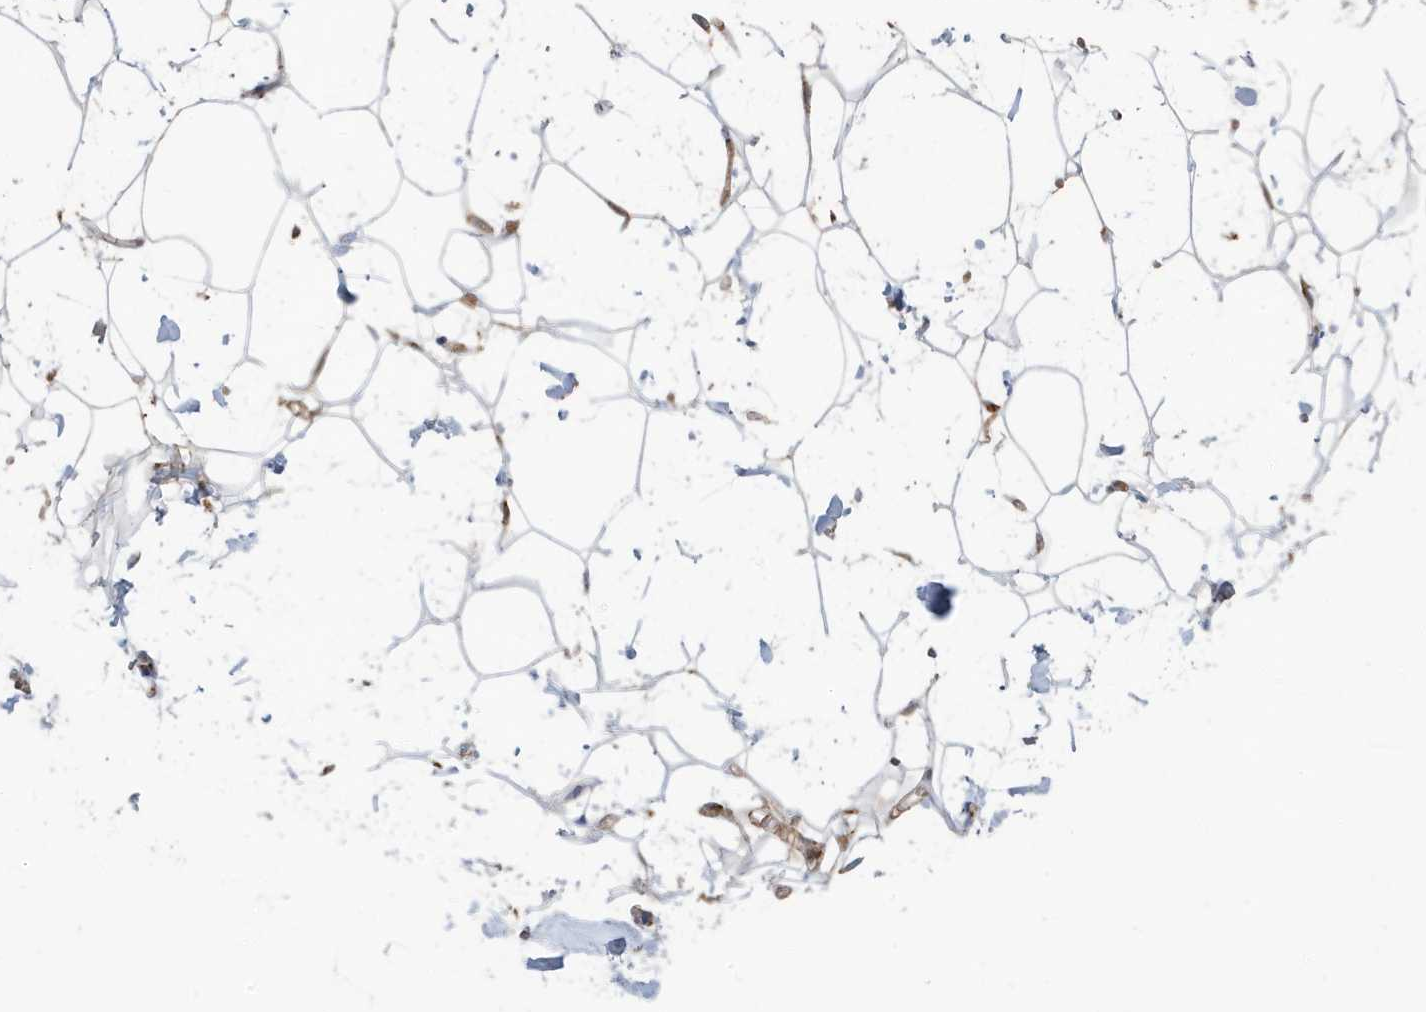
{"staining": {"intensity": "weak", "quantity": ">75%", "location": "cytoplasmic/membranous"}, "tissue": "adipose tissue", "cell_type": "Adipocytes", "image_type": "normal", "snomed": [{"axis": "morphology", "description": "Normal tissue, NOS"}, {"axis": "topography", "description": "Breast"}], "caption": "Immunohistochemistry (IHC) staining of unremarkable adipose tissue, which displays low levels of weak cytoplasmic/membranous staining in about >75% of adipocytes indicating weak cytoplasmic/membranous protein expression. The staining was performed using DAB (brown) for protein detection and nuclei were counterstained in hematoxylin (blue).", "gene": "RER1", "patient": {"sex": "female", "age": 26}}